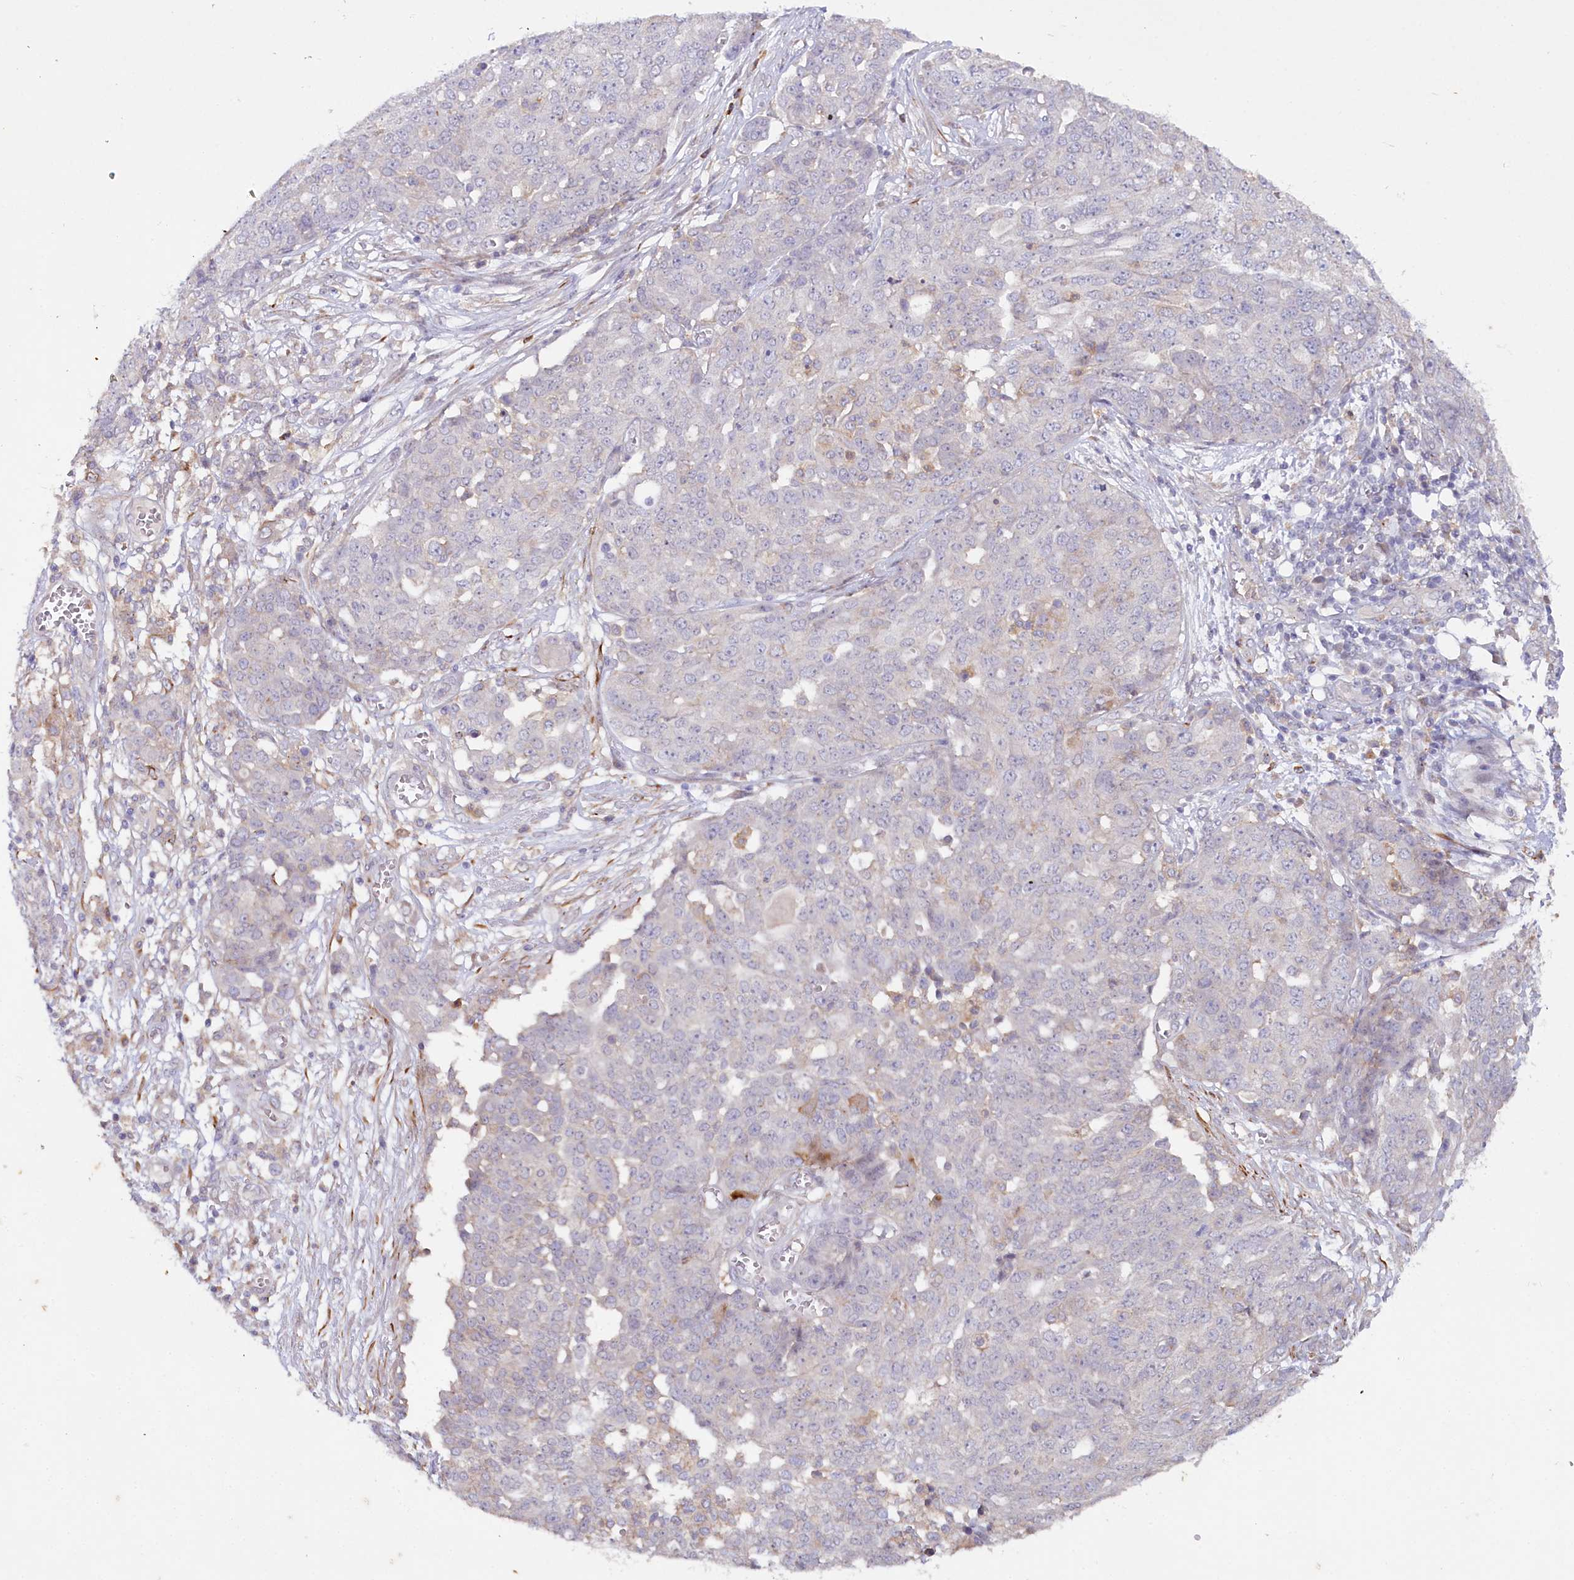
{"staining": {"intensity": "negative", "quantity": "none", "location": "none"}, "tissue": "ovarian cancer", "cell_type": "Tumor cells", "image_type": "cancer", "snomed": [{"axis": "morphology", "description": "Cystadenocarcinoma, serous, NOS"}, {"axis": "topography", "description": "Soft tissue"}, {"axis": "topography", "description": "Ovary"}], "caption": "DAB immunohistochemical staining of ovarian cancer shows no significant staining in tumor cells.", "gene": "ALDH3B1", "patient": {"sex": "female", "age": 57}}